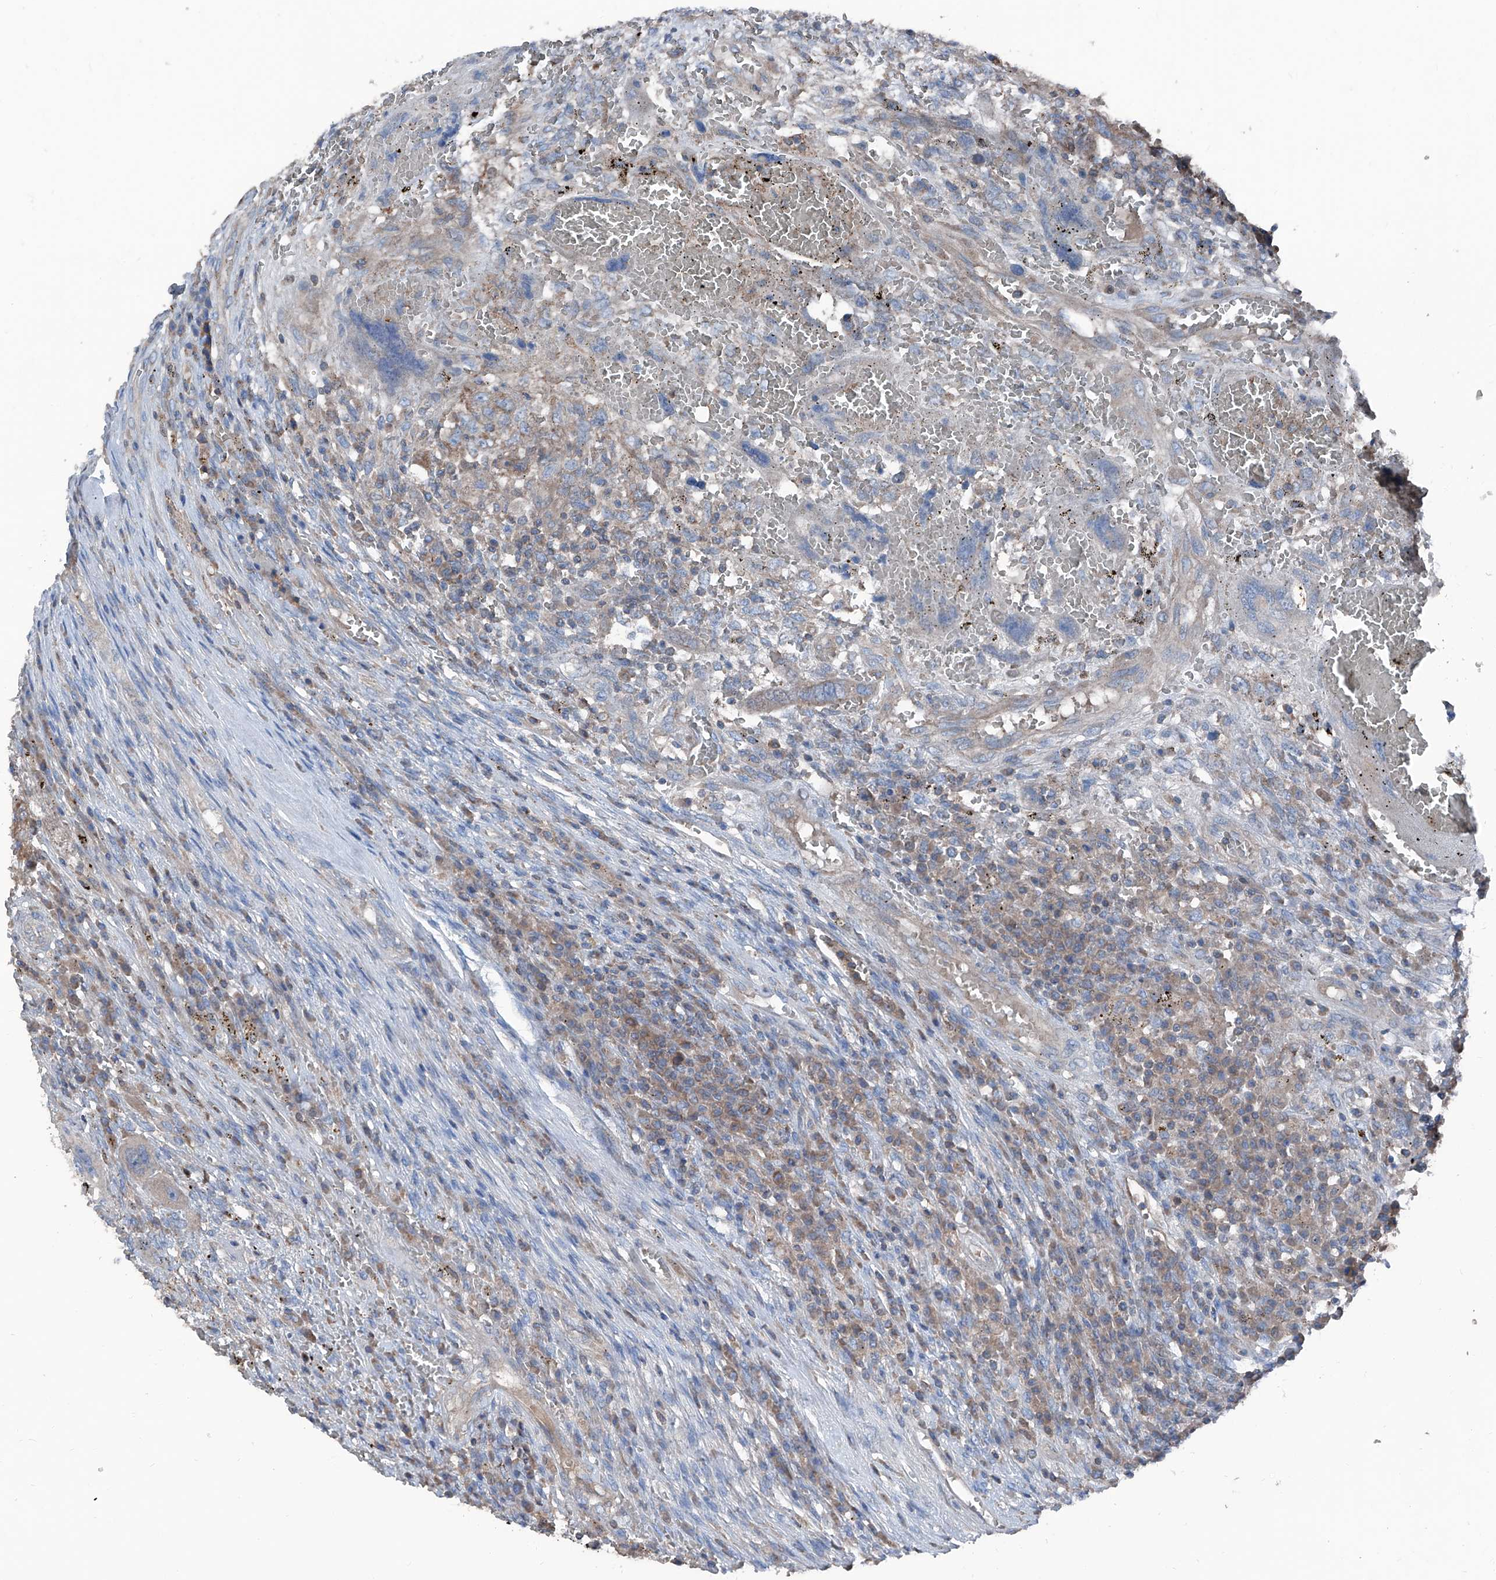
{"staining": {"intensity": "moderate", "quantity": "25%-75%", "location": "cytoplasmic/membranous"}, "tissue": "testis cancer", "cell_type": "Tumor cells", "image_type": "cancer", "snomed": [{"axis": "morphology", "description": "Carcinoma, Embryonal, NOS"}, {"axis": "topography", "description": "Testis"}], "caption": "Human testis embryonal carcinoma stained with a protein marker exhibits moderate staining in tumor cells.", "gene": "GPAT3", "patient": {"sex": "male", "age": 26}}